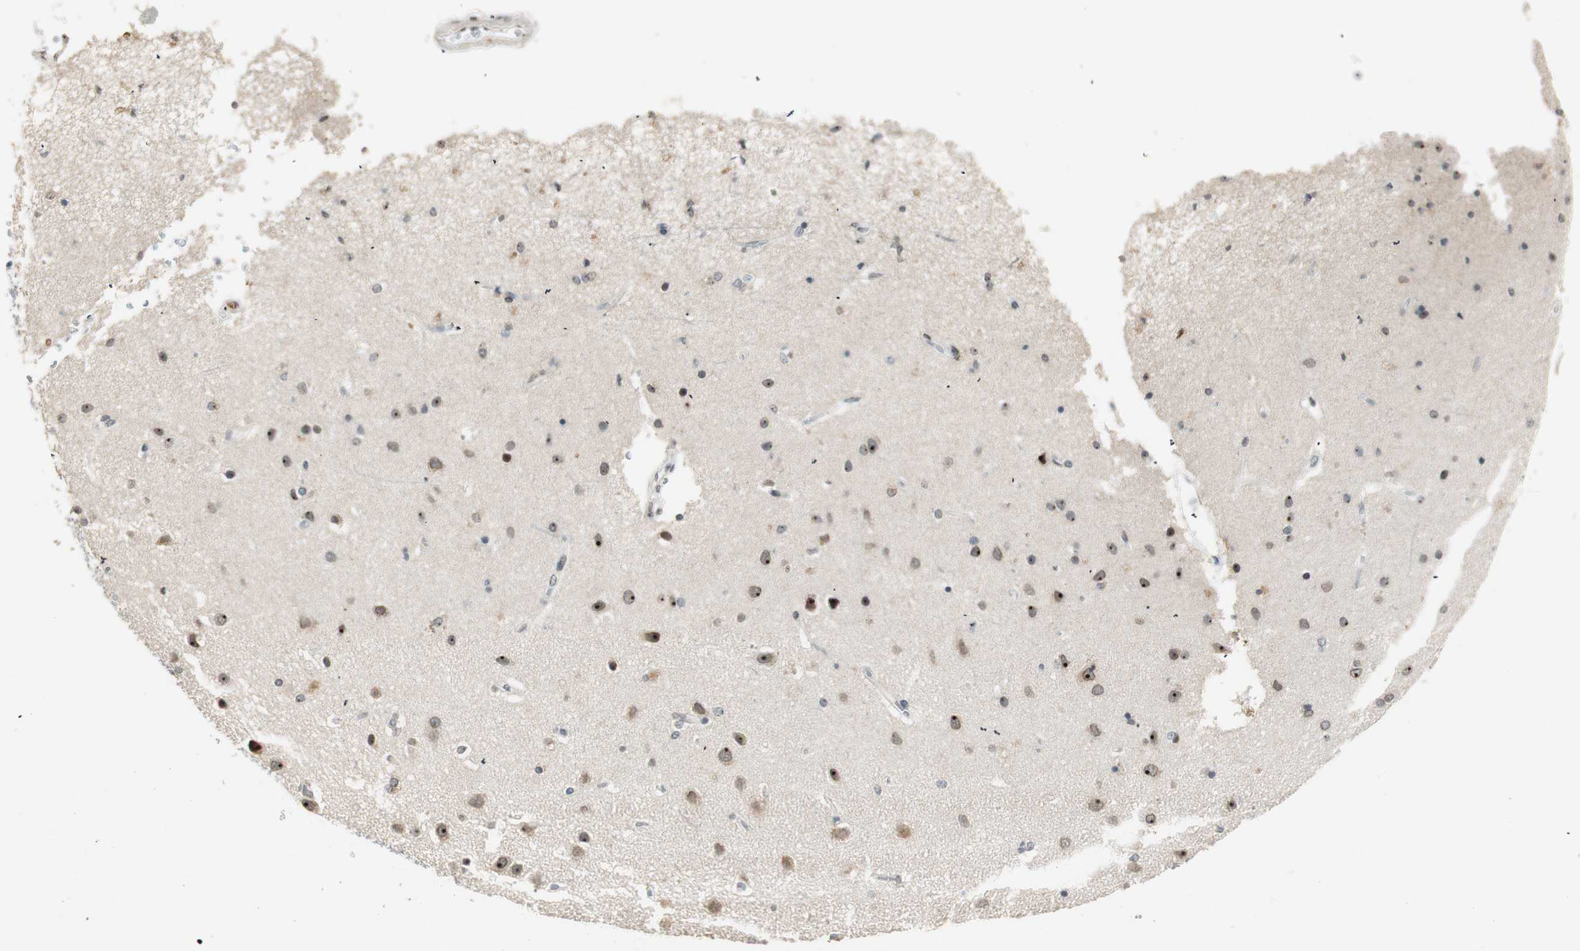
{"staining": {"intensity": "weak", "quantity": "<25%", "location": "nuclear"}, "tissue": "cerebral cortex", "cell_type": "Endothelial cells", "image_type": "normal", "snomed": [{"axis": "morphology", "description": "Normal tissue, NOS"}, {"axis": "topography", "description": "Cerebral cortex"}], "caption": "This is an immunohistochemistry (IHC) histopathology image of unremarkable cerebral cortex. There is no positivity in endothelial cells.", "gene": "ETV4", "patient": {"sex": "female", "age": 54}}